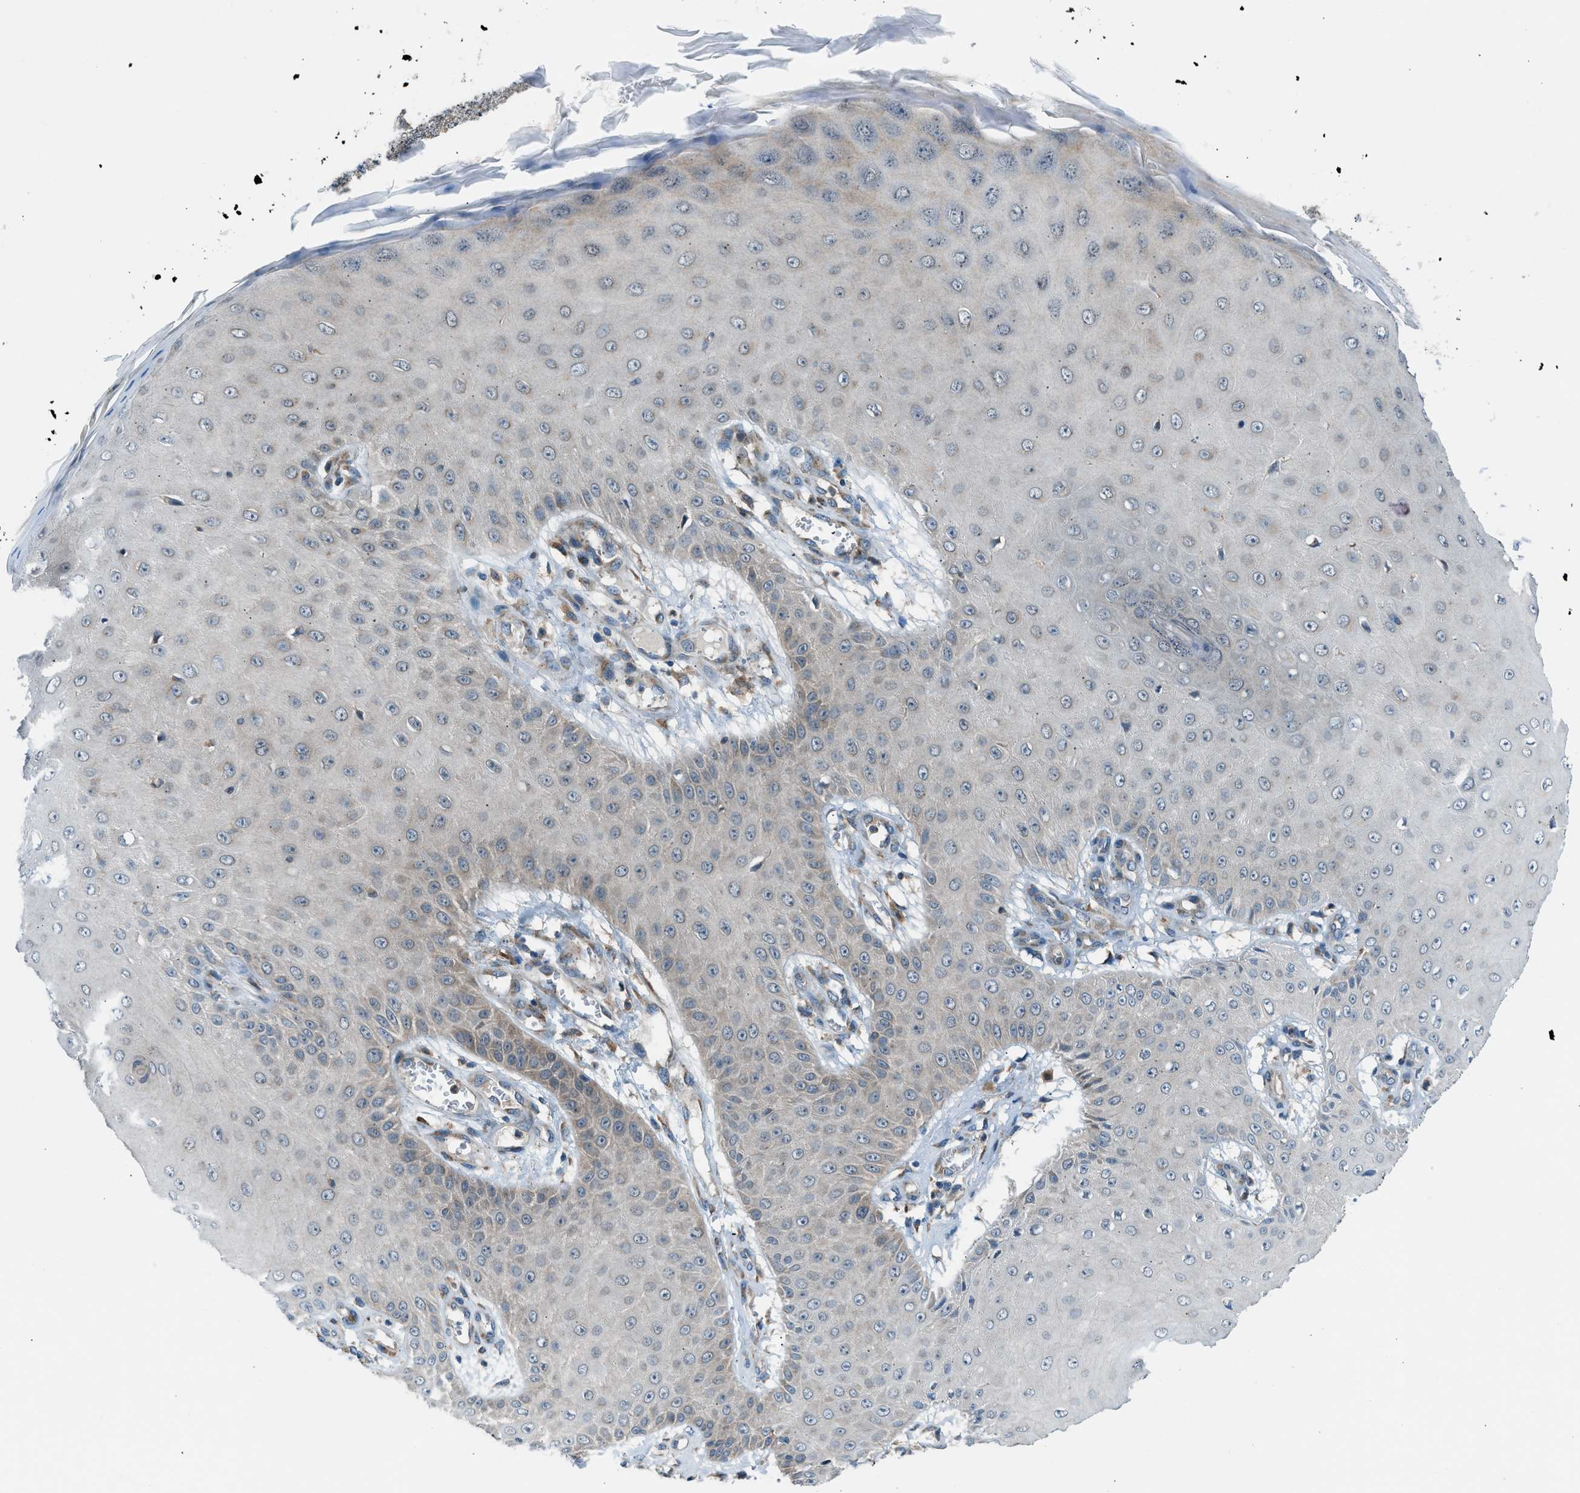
{"staining": {"intensity": "negative", "quantity": "none", "location": "none"}, "tissue": "skin cancer", "cell_type": "Tumor cells", "image_type": "cancer", "snomed": [{"axis": "morphology", "description": "Squamous cell carcinoma, NOS"}, {"axis": "topography", "description": "Skin"}], "caption": "Immunohistochemistry of human skin squamous cell carcinoma exhibits no staining in tumor cells. (DAB (3,3'-diaminobenzidine) immunohistochemistry, high magnification).", "gene": "EDARADD", "patient": {"sex": "male", "age": 74}}